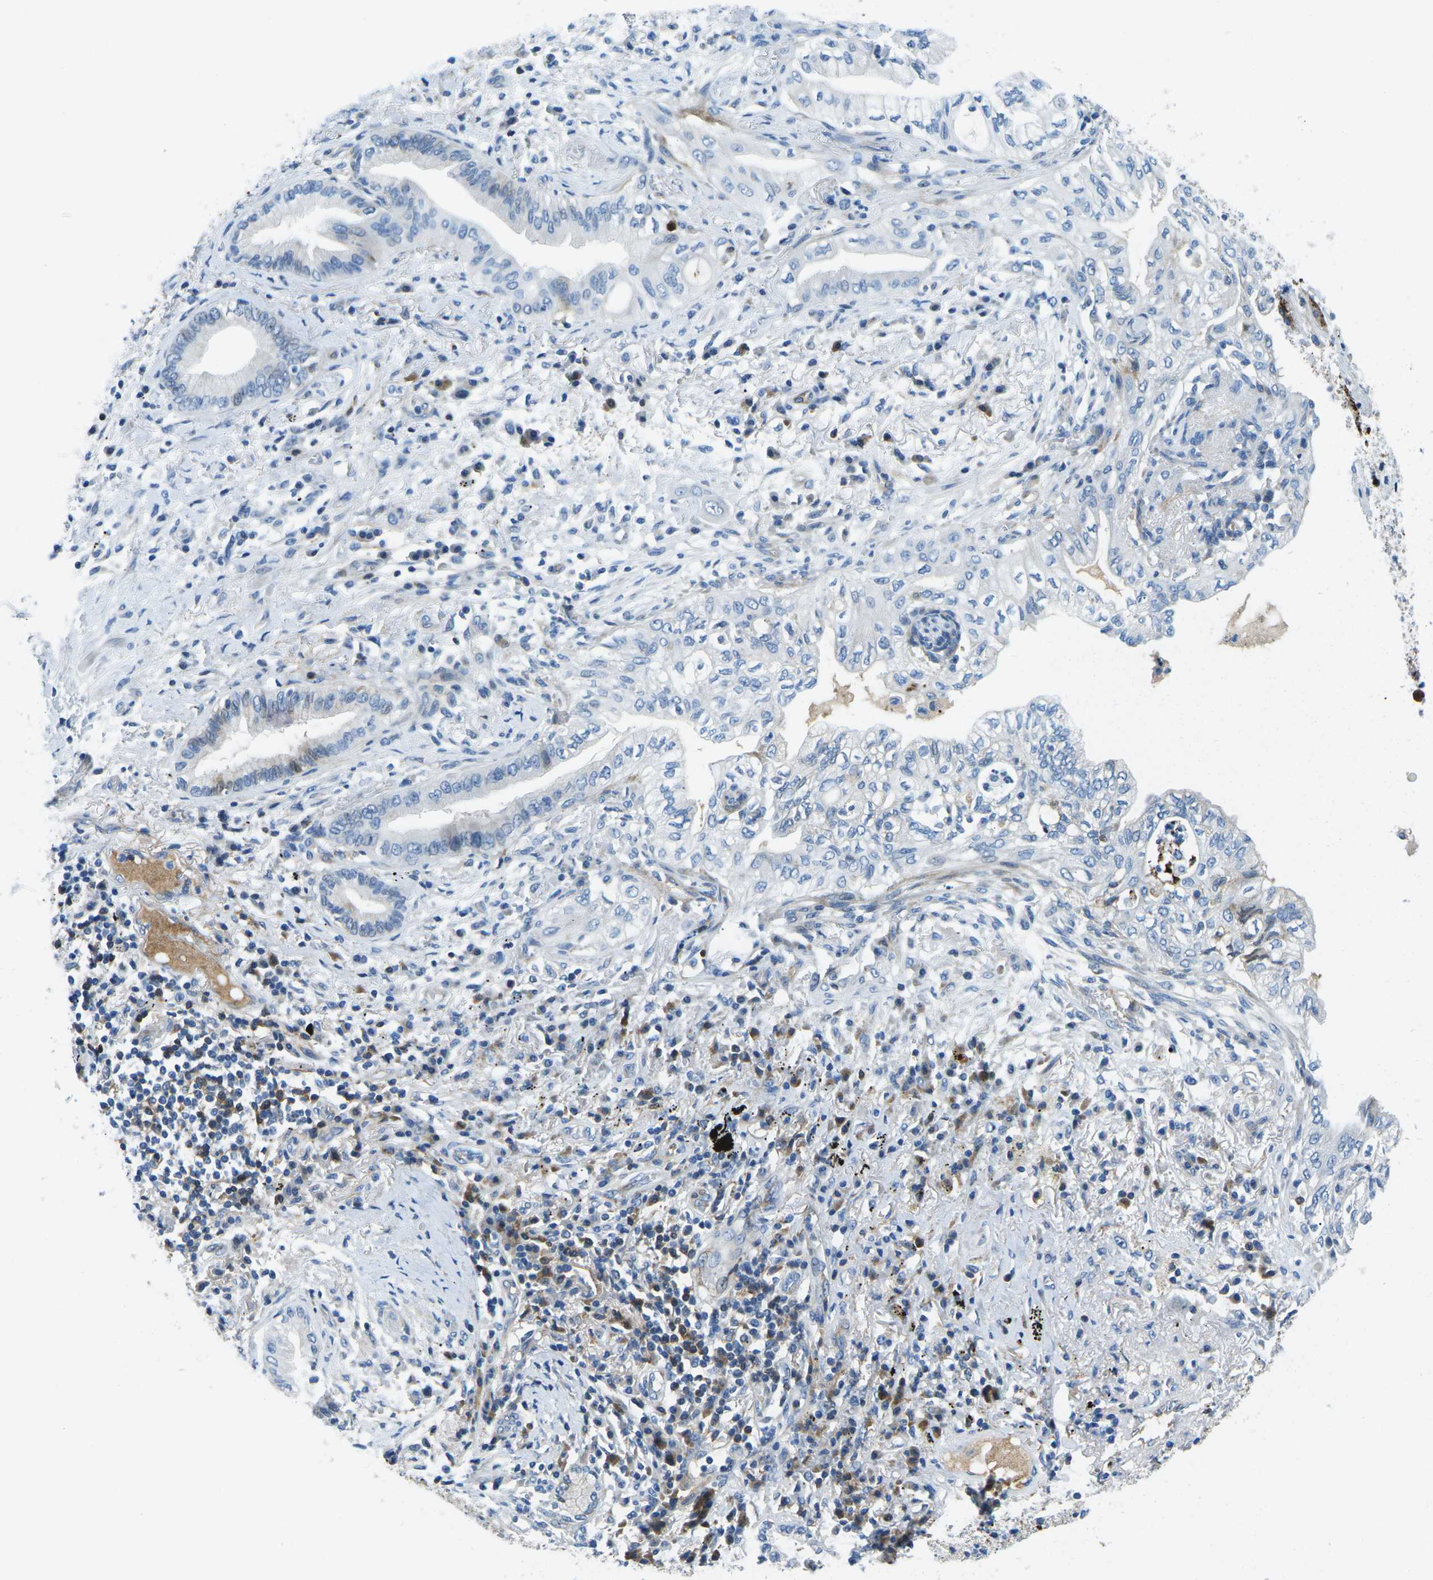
{"staining": {"intensity": "negative", "quantity": "none", "location": "none"}, "tissue": "lung cancer", "cell_type": "Tumor cells", "image_type": "cancer", "snomed": [{"axis": "morphology", "description": "Normal tissue, NOS"}, {"axis": "morphology", "description": "Adenocarcinoma, NOS"}, {"axis": "topography", "description": "Bronchus"}, {"axis": "topography", "description": "Lung"}], "caption": "A micrograph of adenocarcinoma (lung) stained for a protein reveals no brown staining in tumor cells.", "gene": "CFB", "patient": {"sex": "female", "age": 70}}